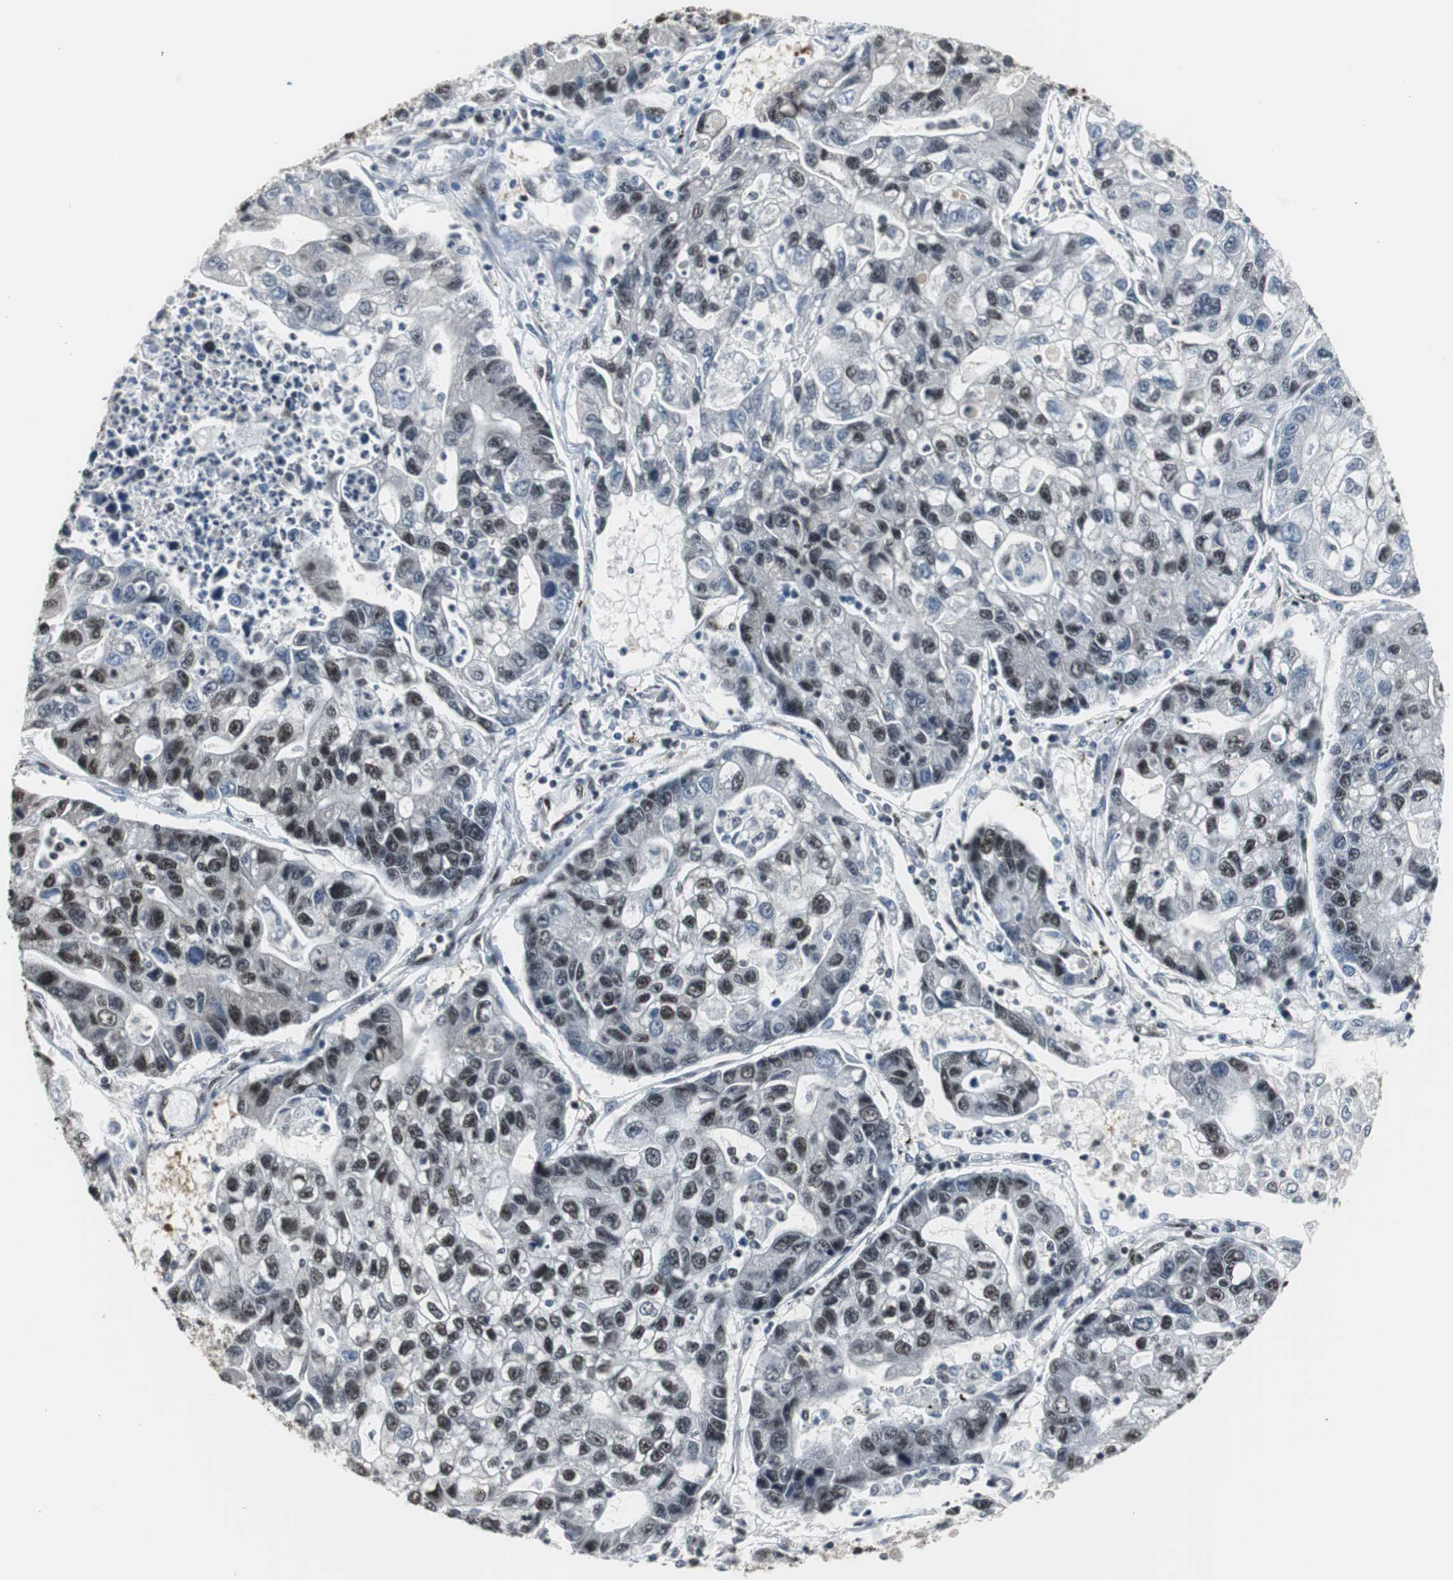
{"staining": {"intensity": "moderate", "quantity": "25%-75%", "location": "nuclear"}, "tissue": "lung cancer", "cell_type": "Tumor cells", "image_type": "cancer", "snomed": [{"axis": "morphology", "description": "Adenocarcinoma, NOS"}, {"axis": "topography", "description": "Lung"}], "caption": "Brown immunohistochemical staining in lung cancer displays moderate nuclear expression in about 25%-75% of tumor cells.", "gene": "CDK9", "patient": {"sex": "female", "age": 51}}